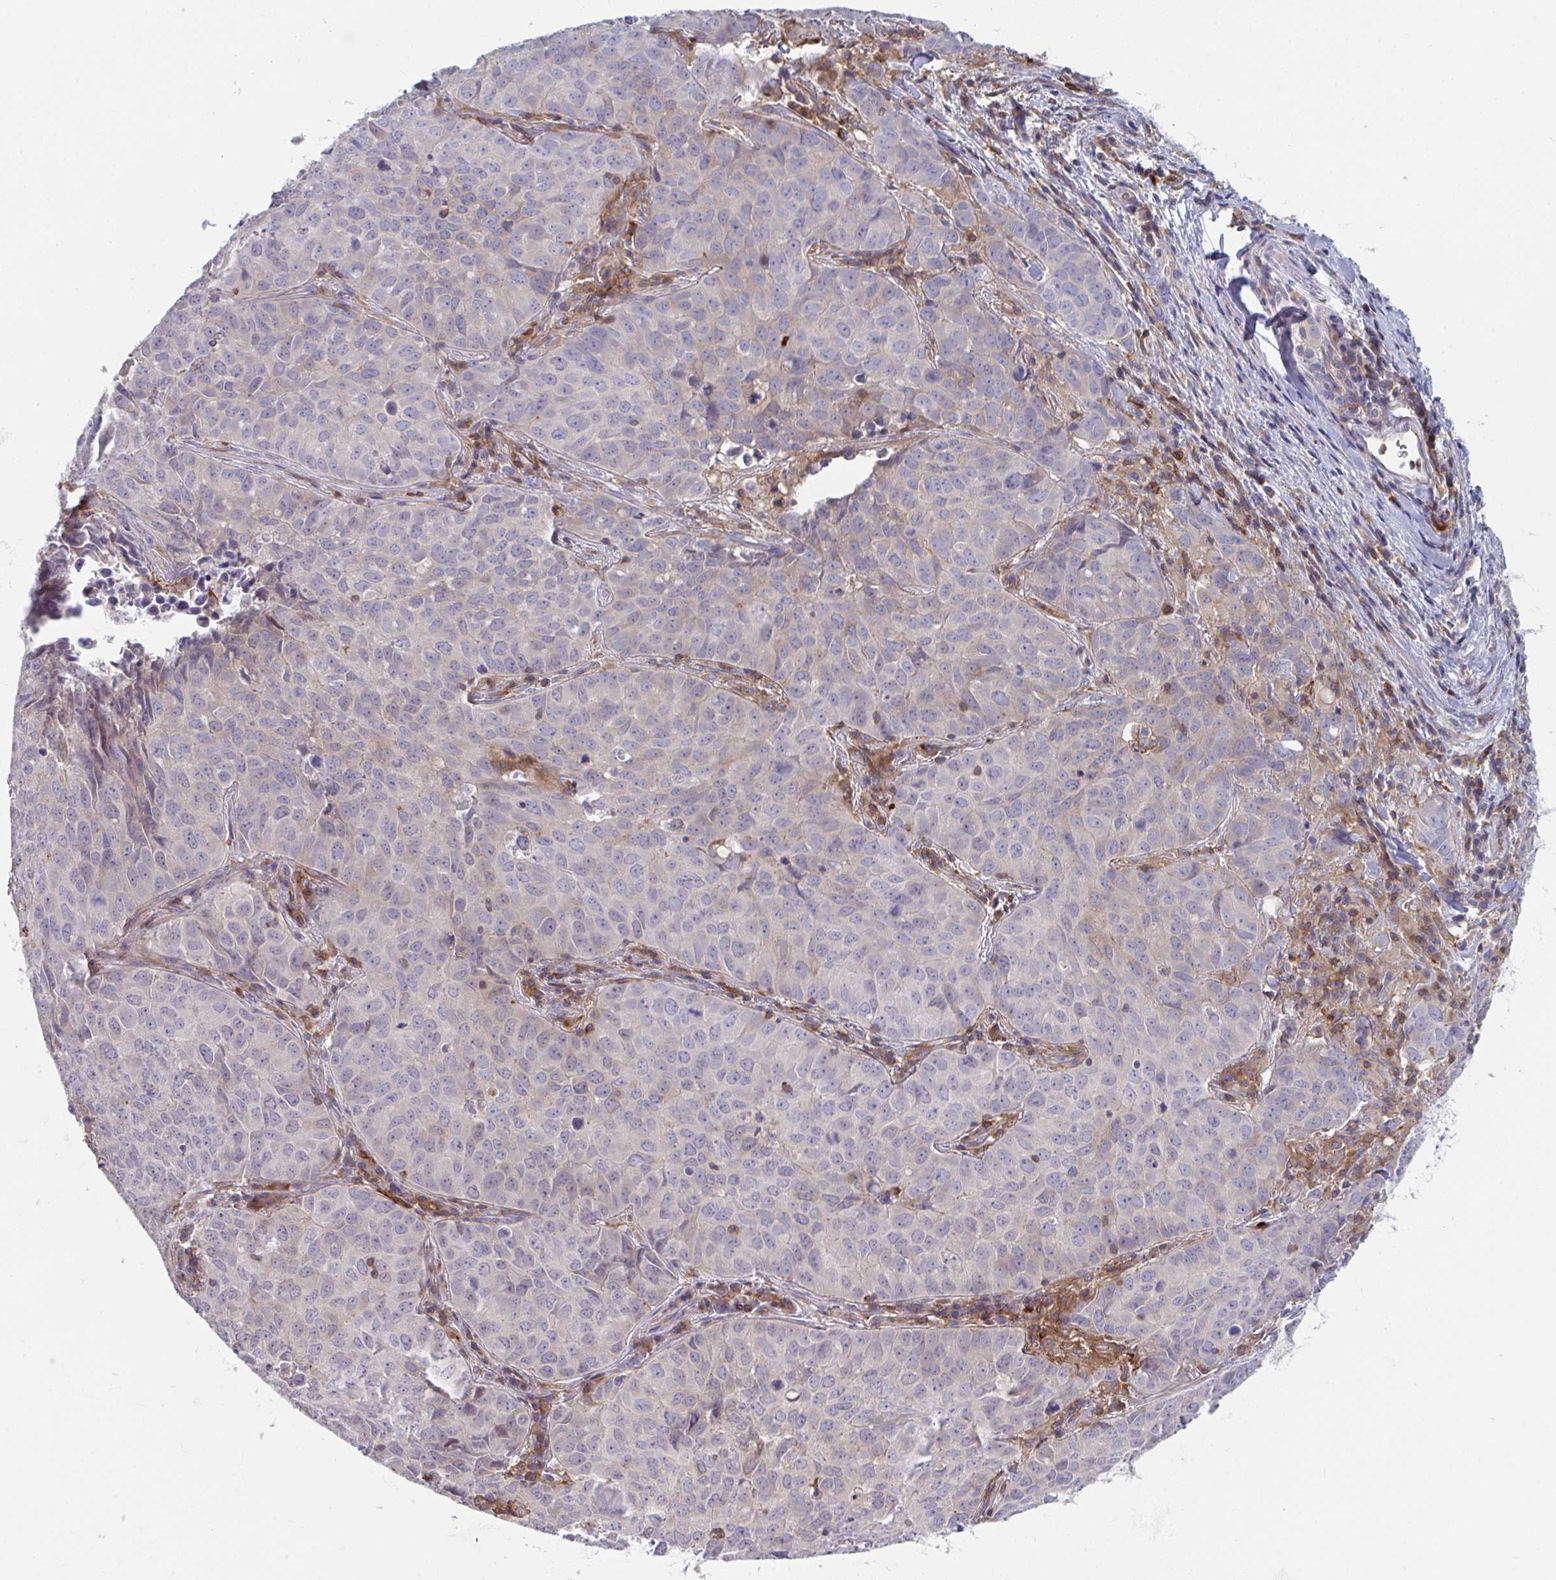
{"staining": {"intensity": "negative", "quantity": "none", "location": "none"}, "tissue": "lung cancer", "cell_type": "Tumor cells", "image_type": "cancer", "snomed": [{"axis": "morphology", "description": "Adenocarcinoma, NOS"}, {"axis": "topography", "description": "Lung"}], "caption": "DAB (3,3'-diaminobenzidine) immunohistochemical staining of lung adenocarcinoma exhibits no significant staining in tumor cells.", "gene": "DISP2", "patient": {"sex": "female", "age": 50}}